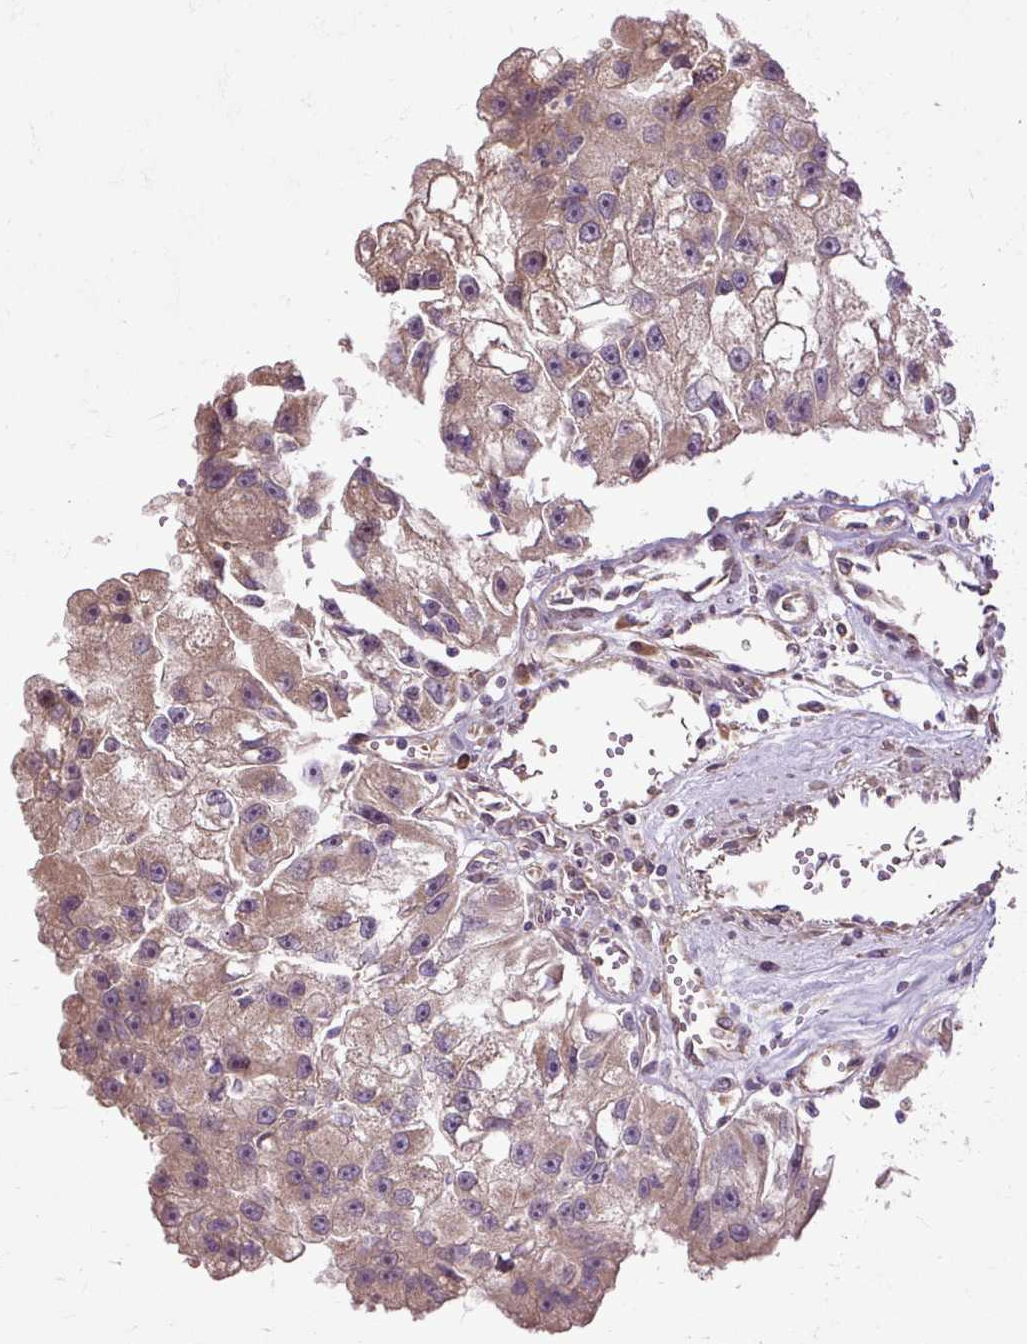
{"staining": {"intensity": "moderate", "quantity": "<25%", "location": "cytoplasmic/membranous"}, "tissue": "renal cancer", "cell_type": "Tumor cells", "image_type": "cancer", "snomed": [{"axis": "morphology", "description": "Adenocarcinoma, NOS"}, {"axis": "topography", "description": "Kidney"}], "caption": "Protein staining of renal adenocarcinoma tissue exhibits moderate cytoplasmic/membranous positivity in about <25% of tumor cells.", "gene": "FLRT1", "patient": {"sex": "male", "age": 63}}